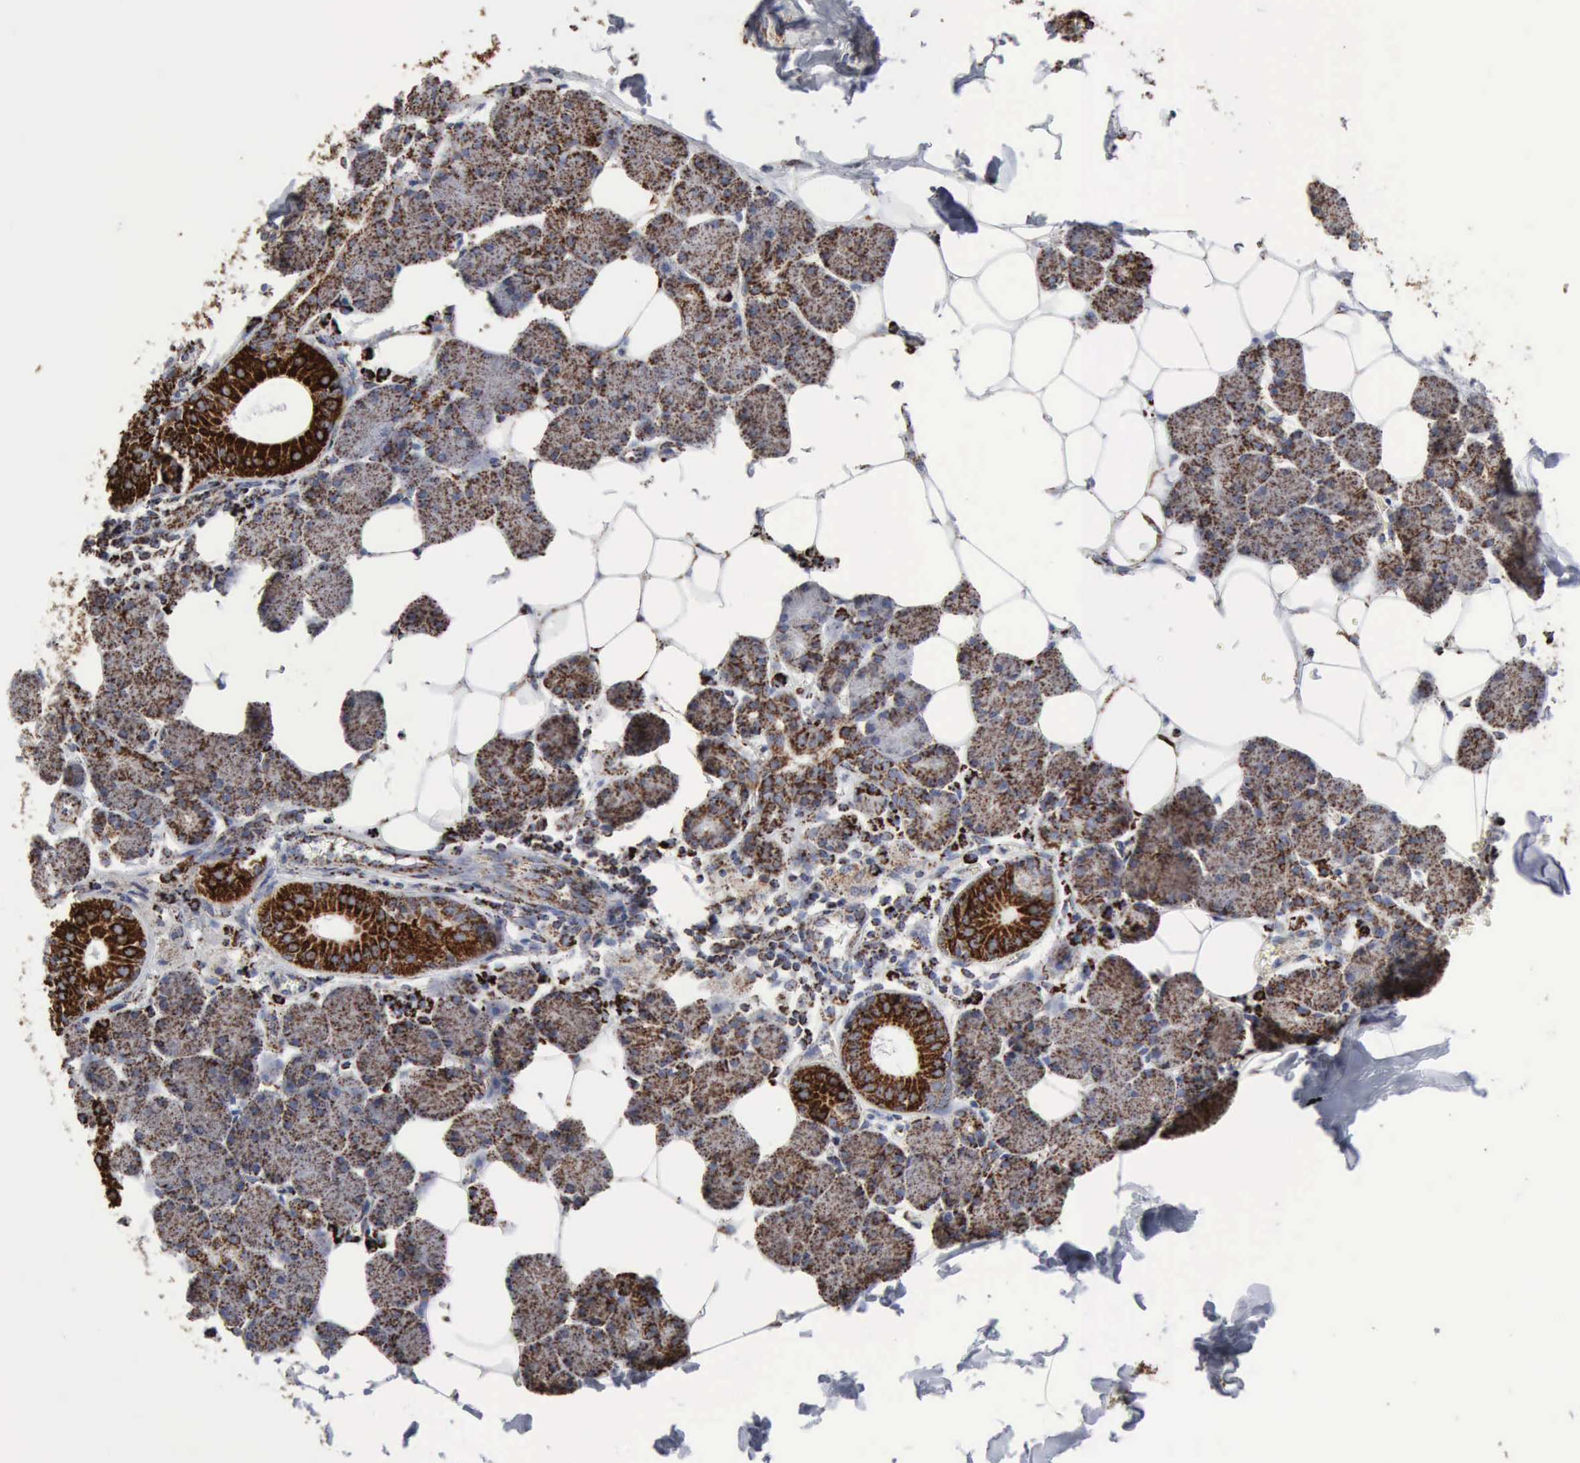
{"staining": {"intensity": "strong", "quantity": ">75%", "location": "cytoplasmic/membranous"}, "tissue": "salivary gland", "cell_type": "Glandular cells", "image_type": "normal", "snomed": [{"axis": "morphology", "description": "Normal tissue, NOS"}, {"axis": "morphology", "description": "Adenoma, NOS"}, {"axis": "topography", "description": "Salivary gland"}], "caption": "Immunohistochemical staining of benign salivary gland displays strong cytoplasmic/membranous protein staining in approximately >75% of glandular cells.", "gene": "ACO2", "patient": {"sex": "female", "age": 32}}